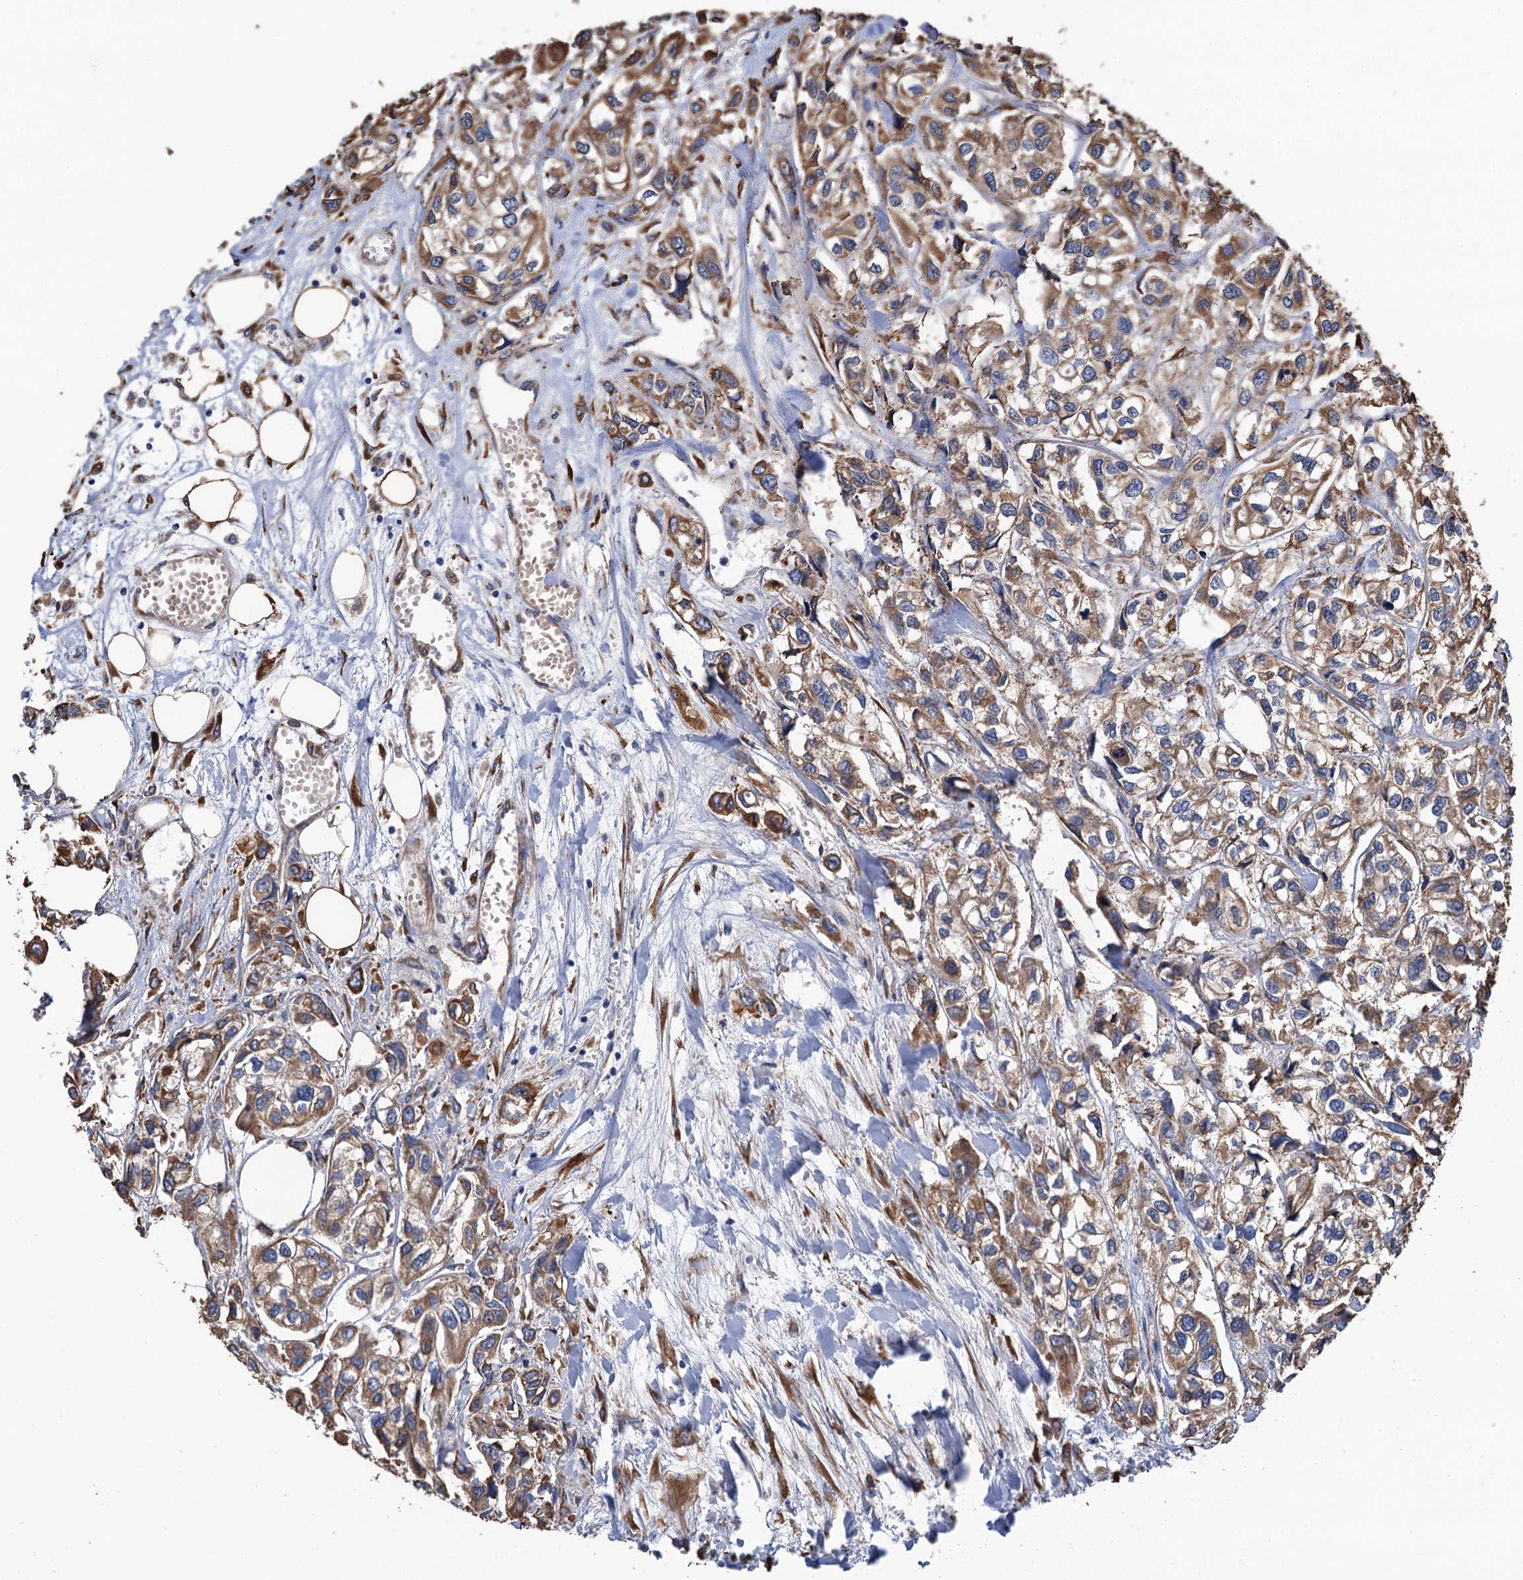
{"staining": {"intensity": "moderate", "quantity": "25%-75%", "location": "cytoplasmic/membranous"}, "tissue": "urothelial cancer", "cell_type": "Tumor cells", "image_type": "cancer", "snomed": [{"axis": "morphology", "description": "Urothelial carcinoma, High grade"}, {"axis": "topography", "description": "Urinary bladder"}], "caption": "This is an image of immunohistochemistry (IHC) staining of urothelial cancer, which shows moderate staining in the cytoplasmic/membranous of tumor cells.", "gene": "CNNM1", "patient": {"sex": "male", "age": 67}}